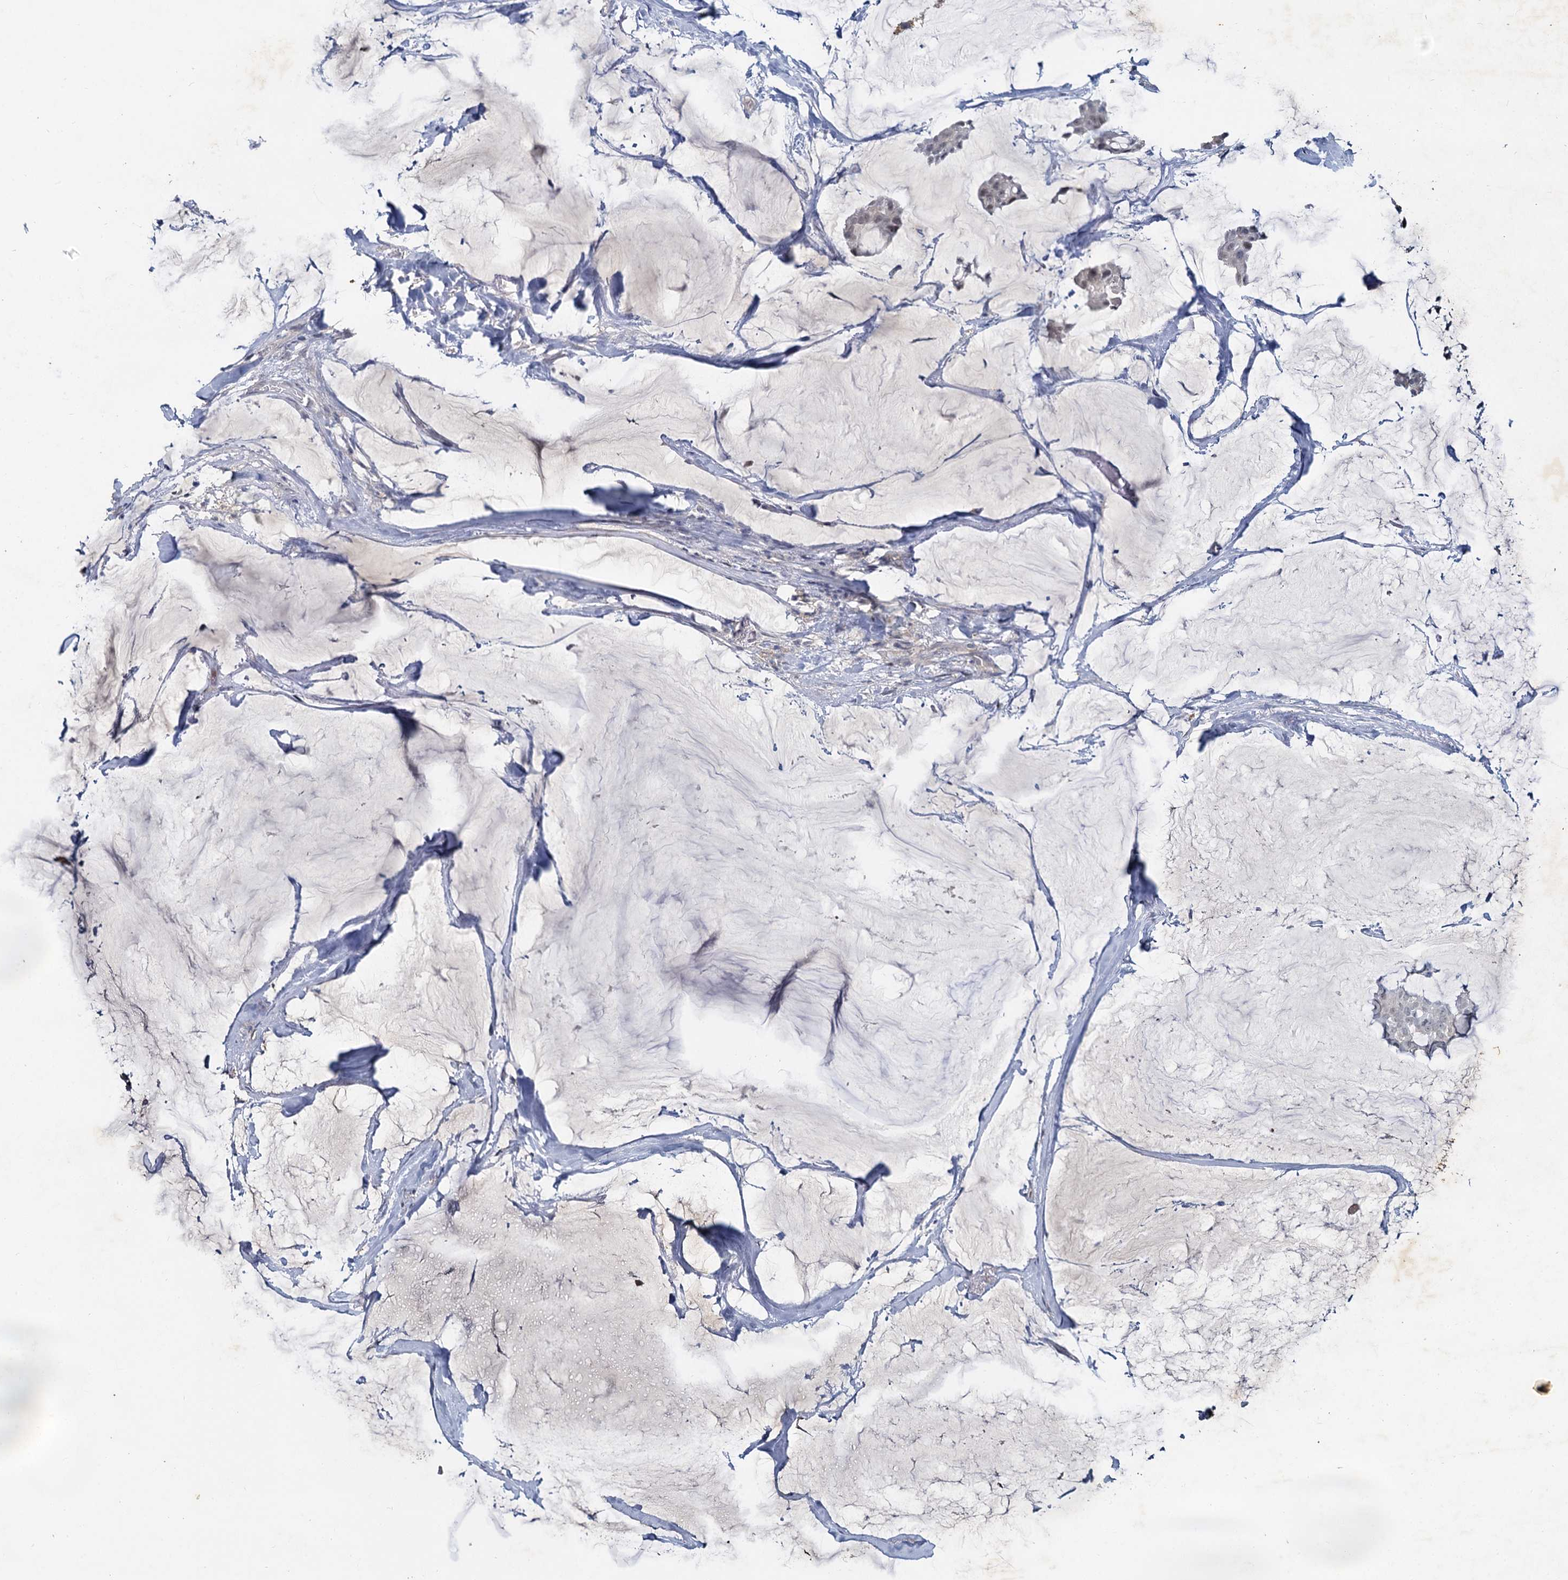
{"staining": {"intensity": "negative", "quantity": "none", "location": "none"}, "tissue": "breast cancer", "cell_type": "Tumor cells", "image_type": "cancer", "snomed": [{"axis": "morphology", "description": "Duct carcinoma"}, {"axis": "topography", "description": "Breast"}], "caption": "High power microscopy micrograph of an IHC image of breast cancer (intraductal carcinoma), revealing no significant positivity in tumor cells.", "gene": "MUCL1", "patient": {"sex": "female", "age": 93}}